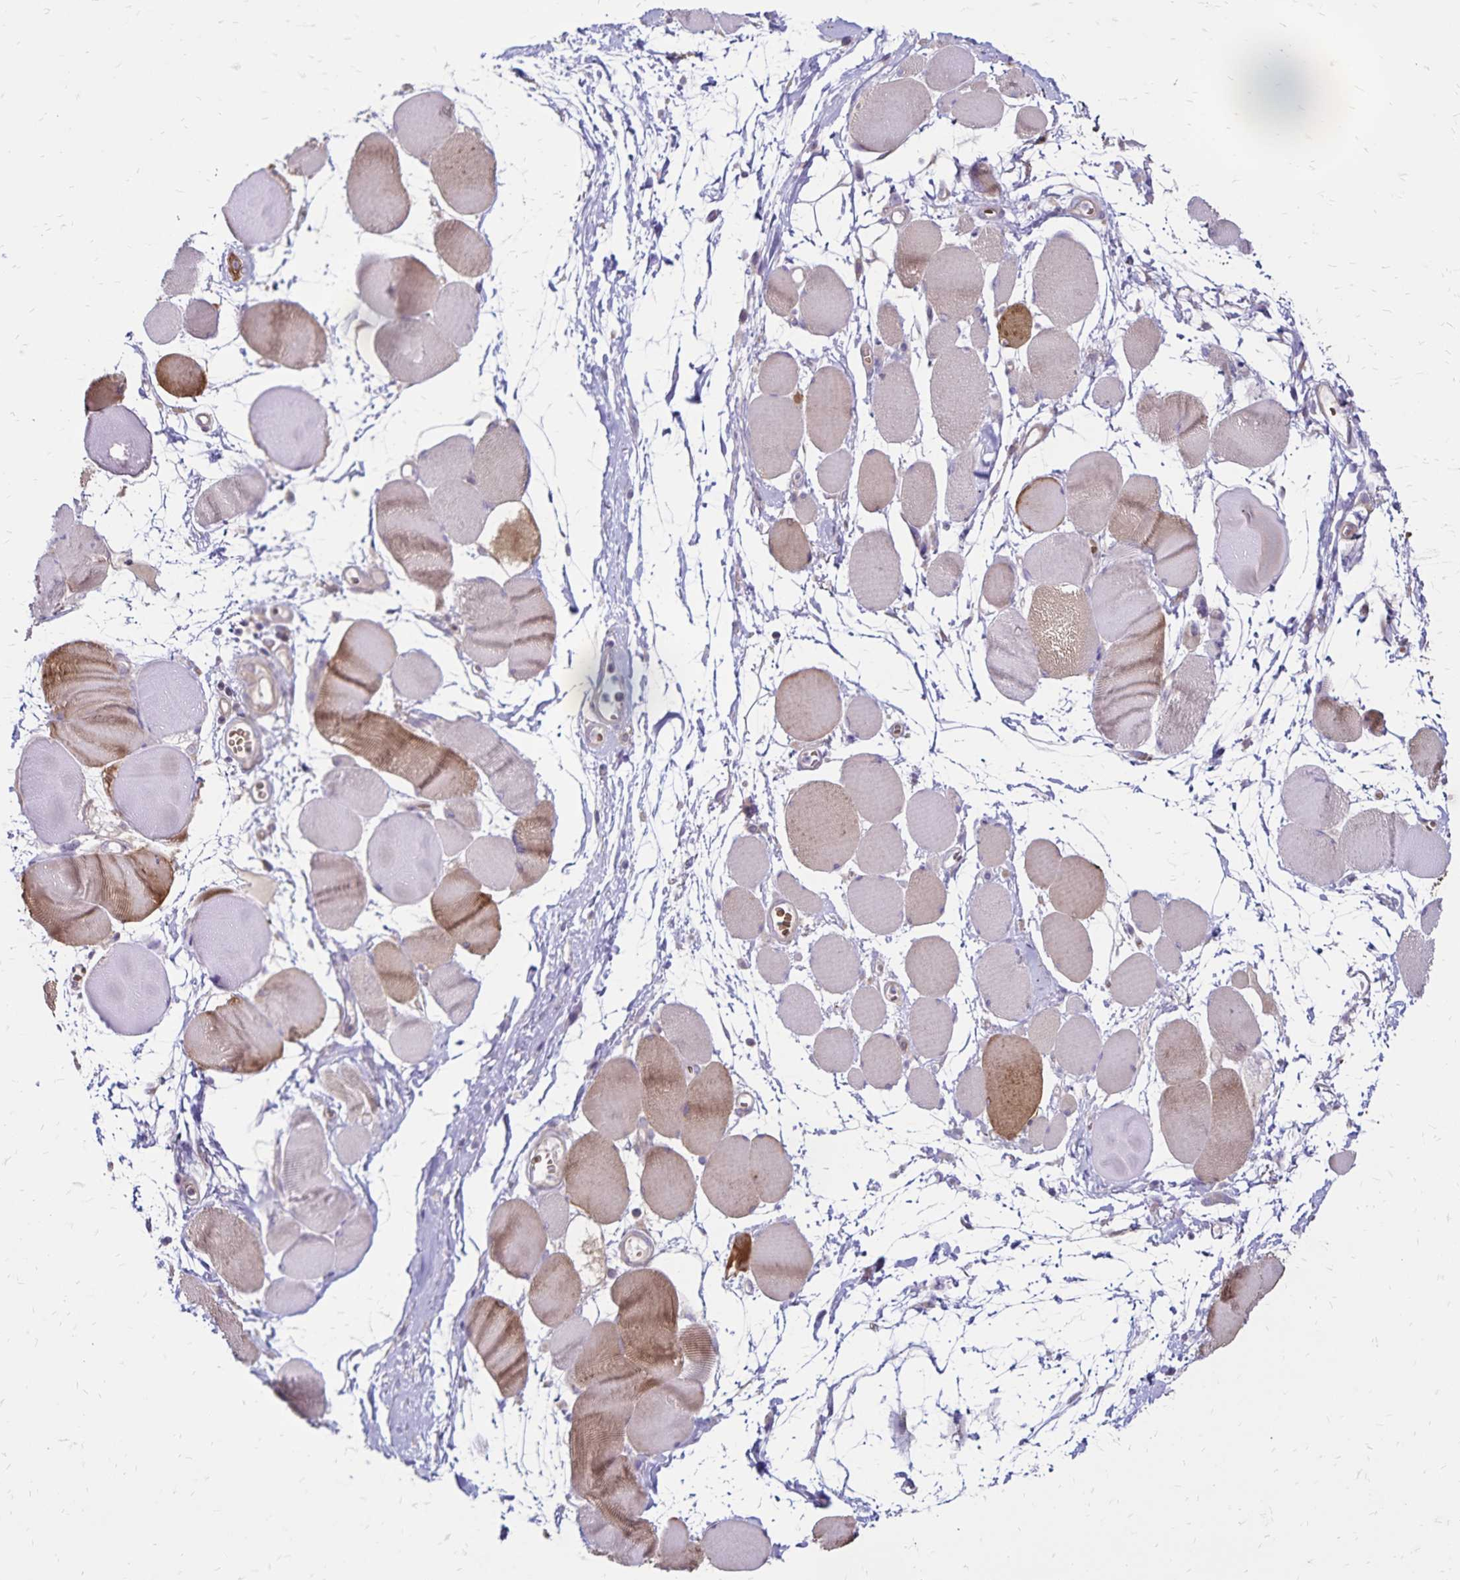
{"staining": {"intensity": "strong", "quantity": "<25%", "location": "cytoplasmic/membranous"}, "tissue": "skeletal muscle", "cell_type": "Myocytes", "image_type": "normal", "snomed": [{"axis": "morphology", "description": "Normal tissue, NOS"}, {"axis": "topography", "description": "Skeletal muscle"}], "caption": "An IHC histopathology image of unremarkable tissue is shown. Protein staining in brown shows strong cytoplasmic/membranous positivity in skeletal muscle within myocytes.", "gene": "FSD1", "patient": {"sex": "female", "age": 75}}